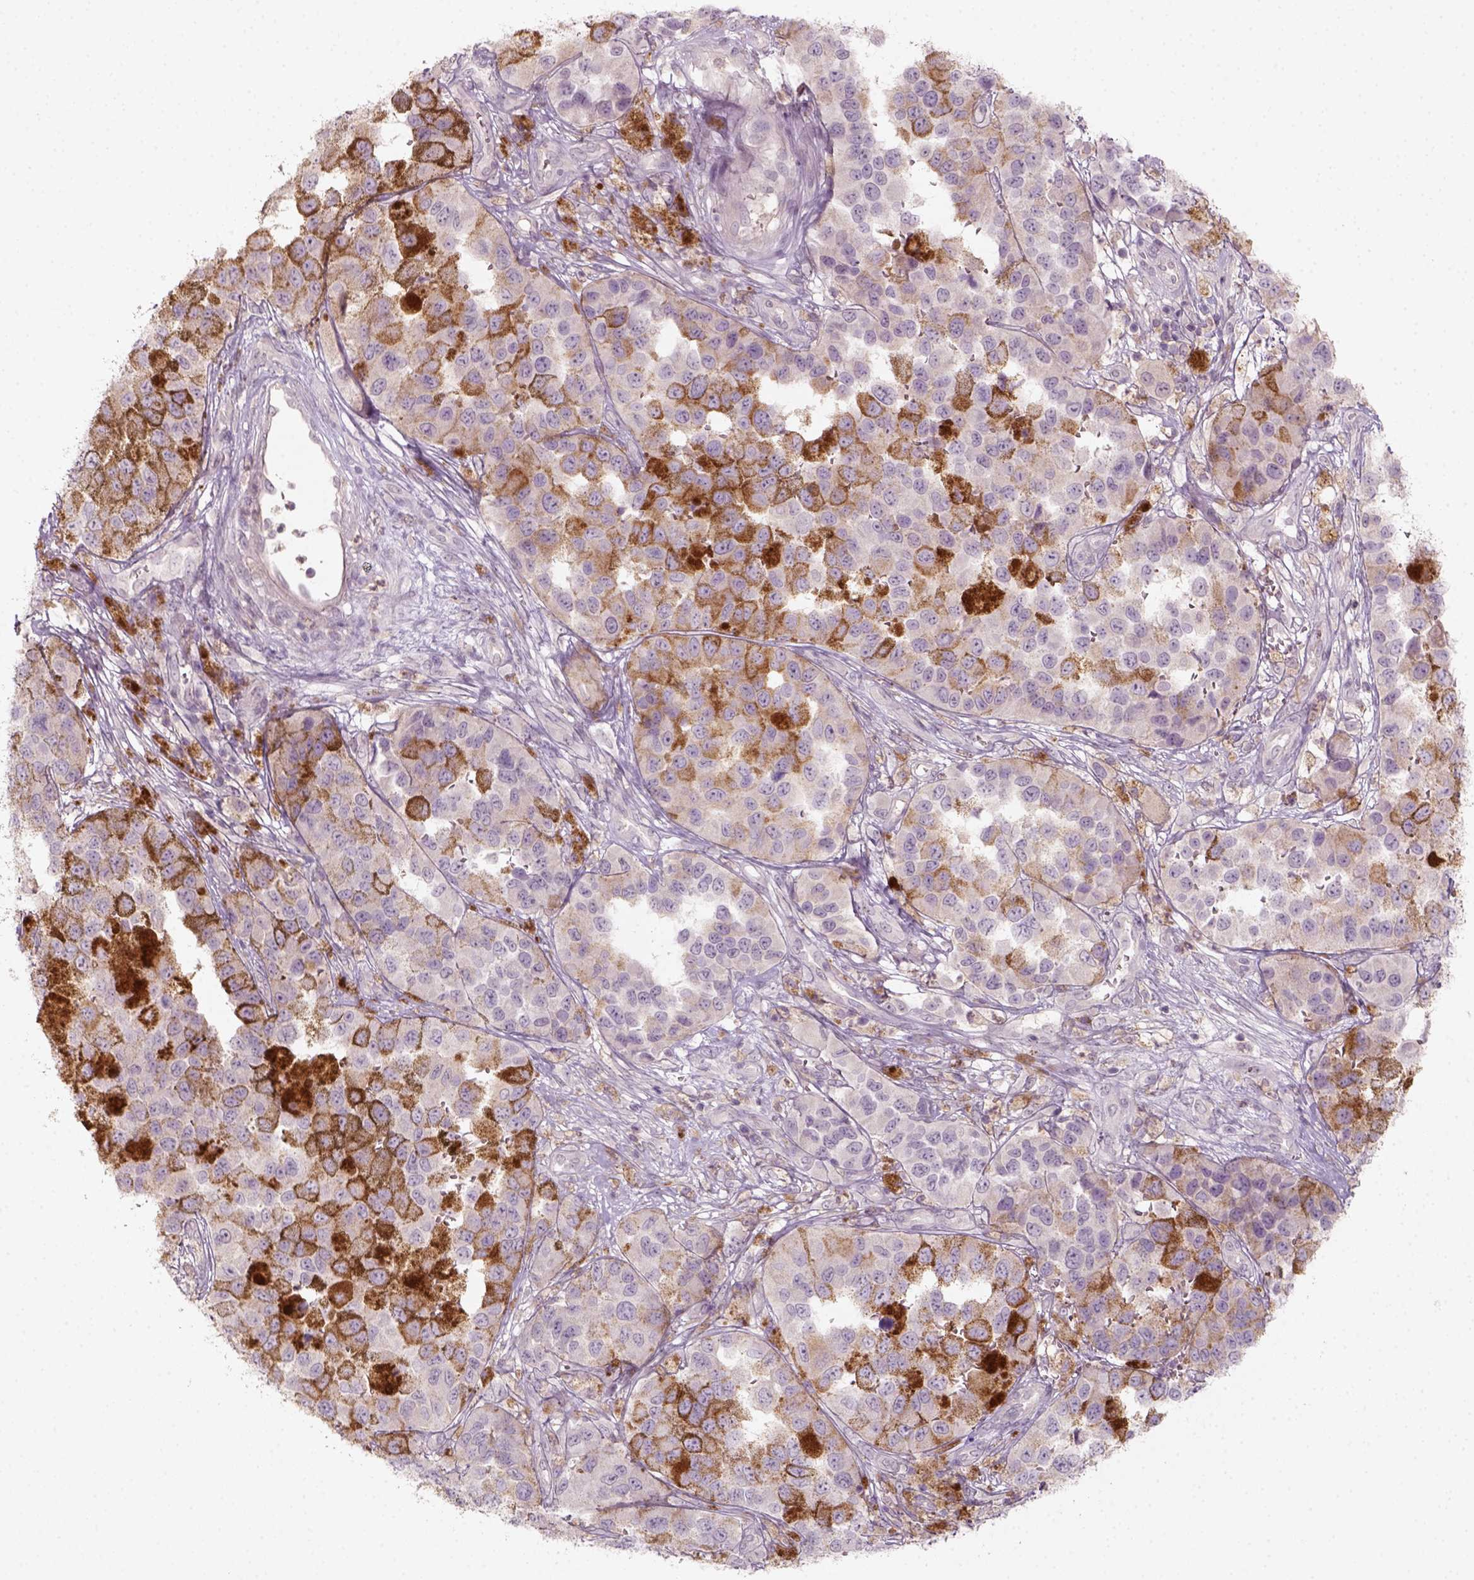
{"staining": {"intensity": "moderate", "quantity": "<25%", "location": "cytoplasmic/membranous"}, "tissue": "melanoma", "cell_type": "Tumor cells", "image_type": "cancer", "snomed": [{"axis": "morphology", "description": "Malignant melanoma, NOS"}, {"axis": "topography", "description": "Skin"}], "caption": "Immunohistochemistry staining of melanoma, which exhibits low levels of moderate cytoplasmic/membranous staining in approximately <25% of tumor cells indicating moderate cytoplasmic/membranous protein expression. The staining was performed using DAB (brown) for protein detection and nuclei were counterstained in hematoxylin (blue).", "gene": "AQP9", "patient": {"sex": "female", "age": 58}}